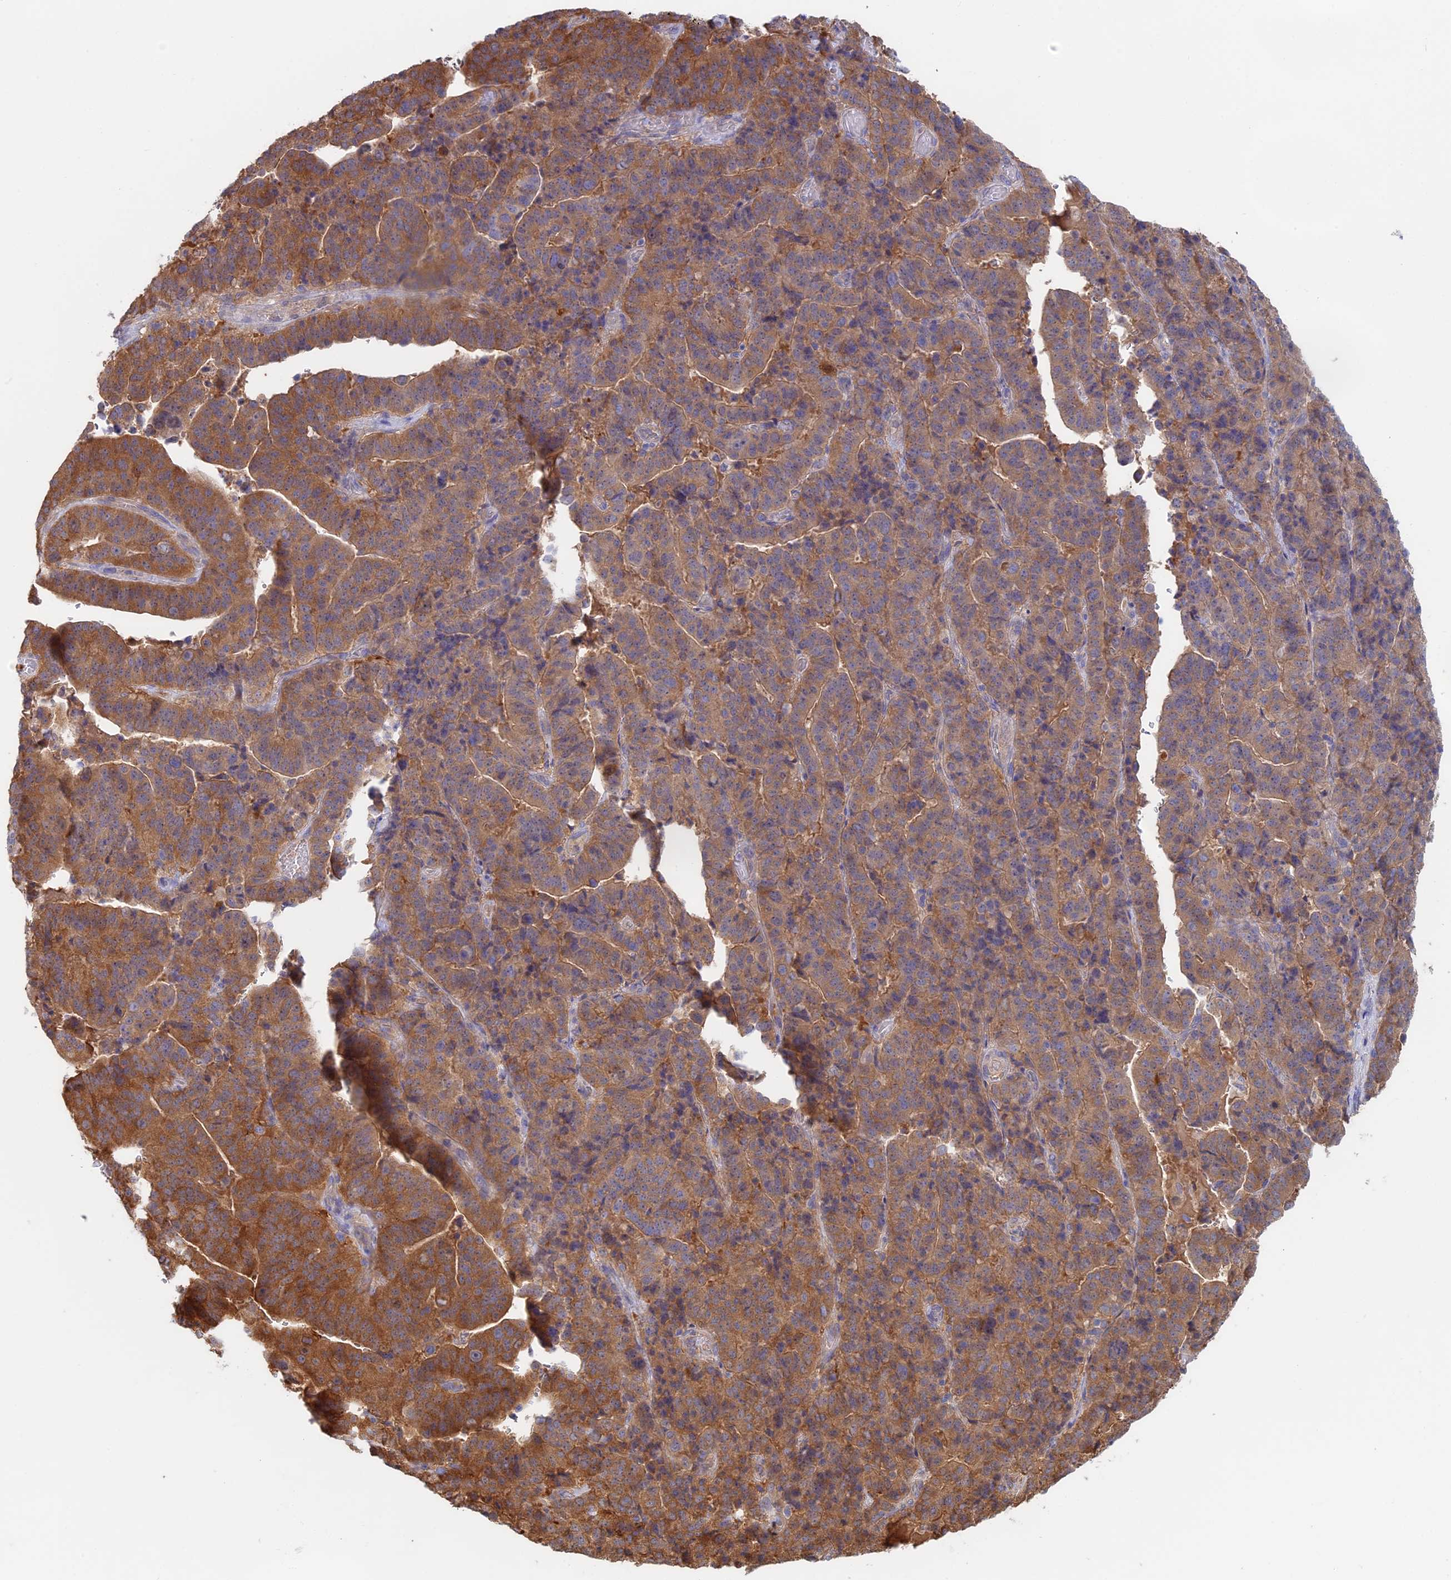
{"staining": {"intensity": "moderate", "quantity": ">75%", "location": "cytoplasmic/membranous"}, "tissue": "stomach cancer", "cell_type": "Tumor cells", "image_type": "cancer", "snomed": [{"axis": "morphology", "description": "Adenocarcinoma, NOS"}, {"axis": "topography", "description": "Stomach"}], "caption": "Human adenocarcinoma (stomach) stained for a protein (brown) shows moderate cytoplasmic/membranous positive positivity in approximately >75% of tumor cells.", "gene": "SYNDIG1L", "patient": {"sex": "male", "age": 48}}